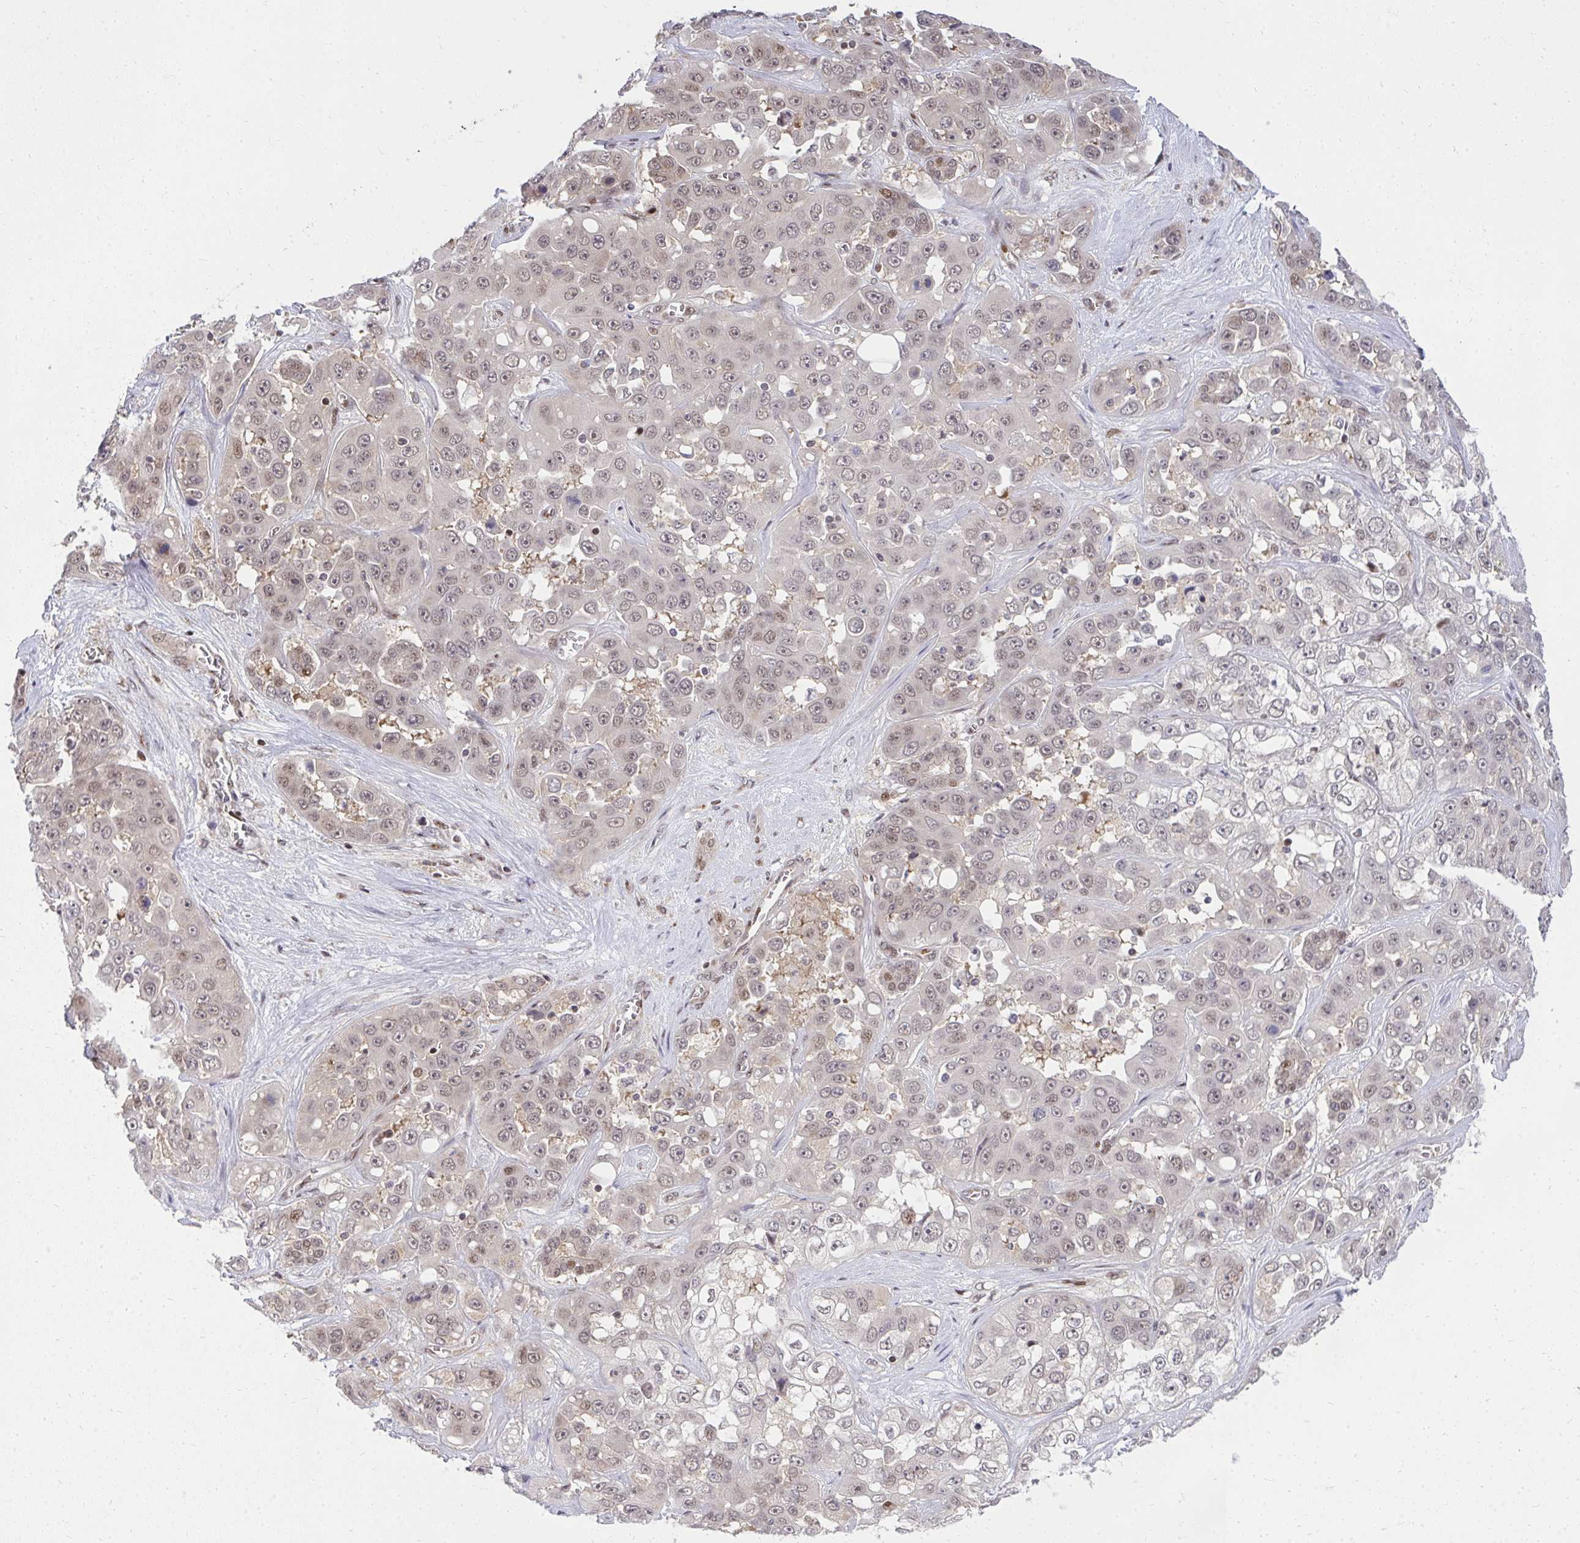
{"staining": {"intensity": "weak", "quantity": "25%-75%", "location": "nuclear"}, "tissue": "liver cancer", "cell_type": "Tumor cells", "image_type": "cancer", "snomed": [{"axis": "morphology", "description": "Cholangiocarcinoma"}, {"axis": "topography", "description": "Liver"}], "caption": "Immunohistochemistry (DAB) staining of liver cholangiocarcinoma demonstrates weak nuclear protein positivity in about 25%-75% of tumor cells. (DAB IHC, brown staining for protein, blue staining for nuclei).", "gene": "PIGY", "patient": {"sex": "female", "age": 52}}